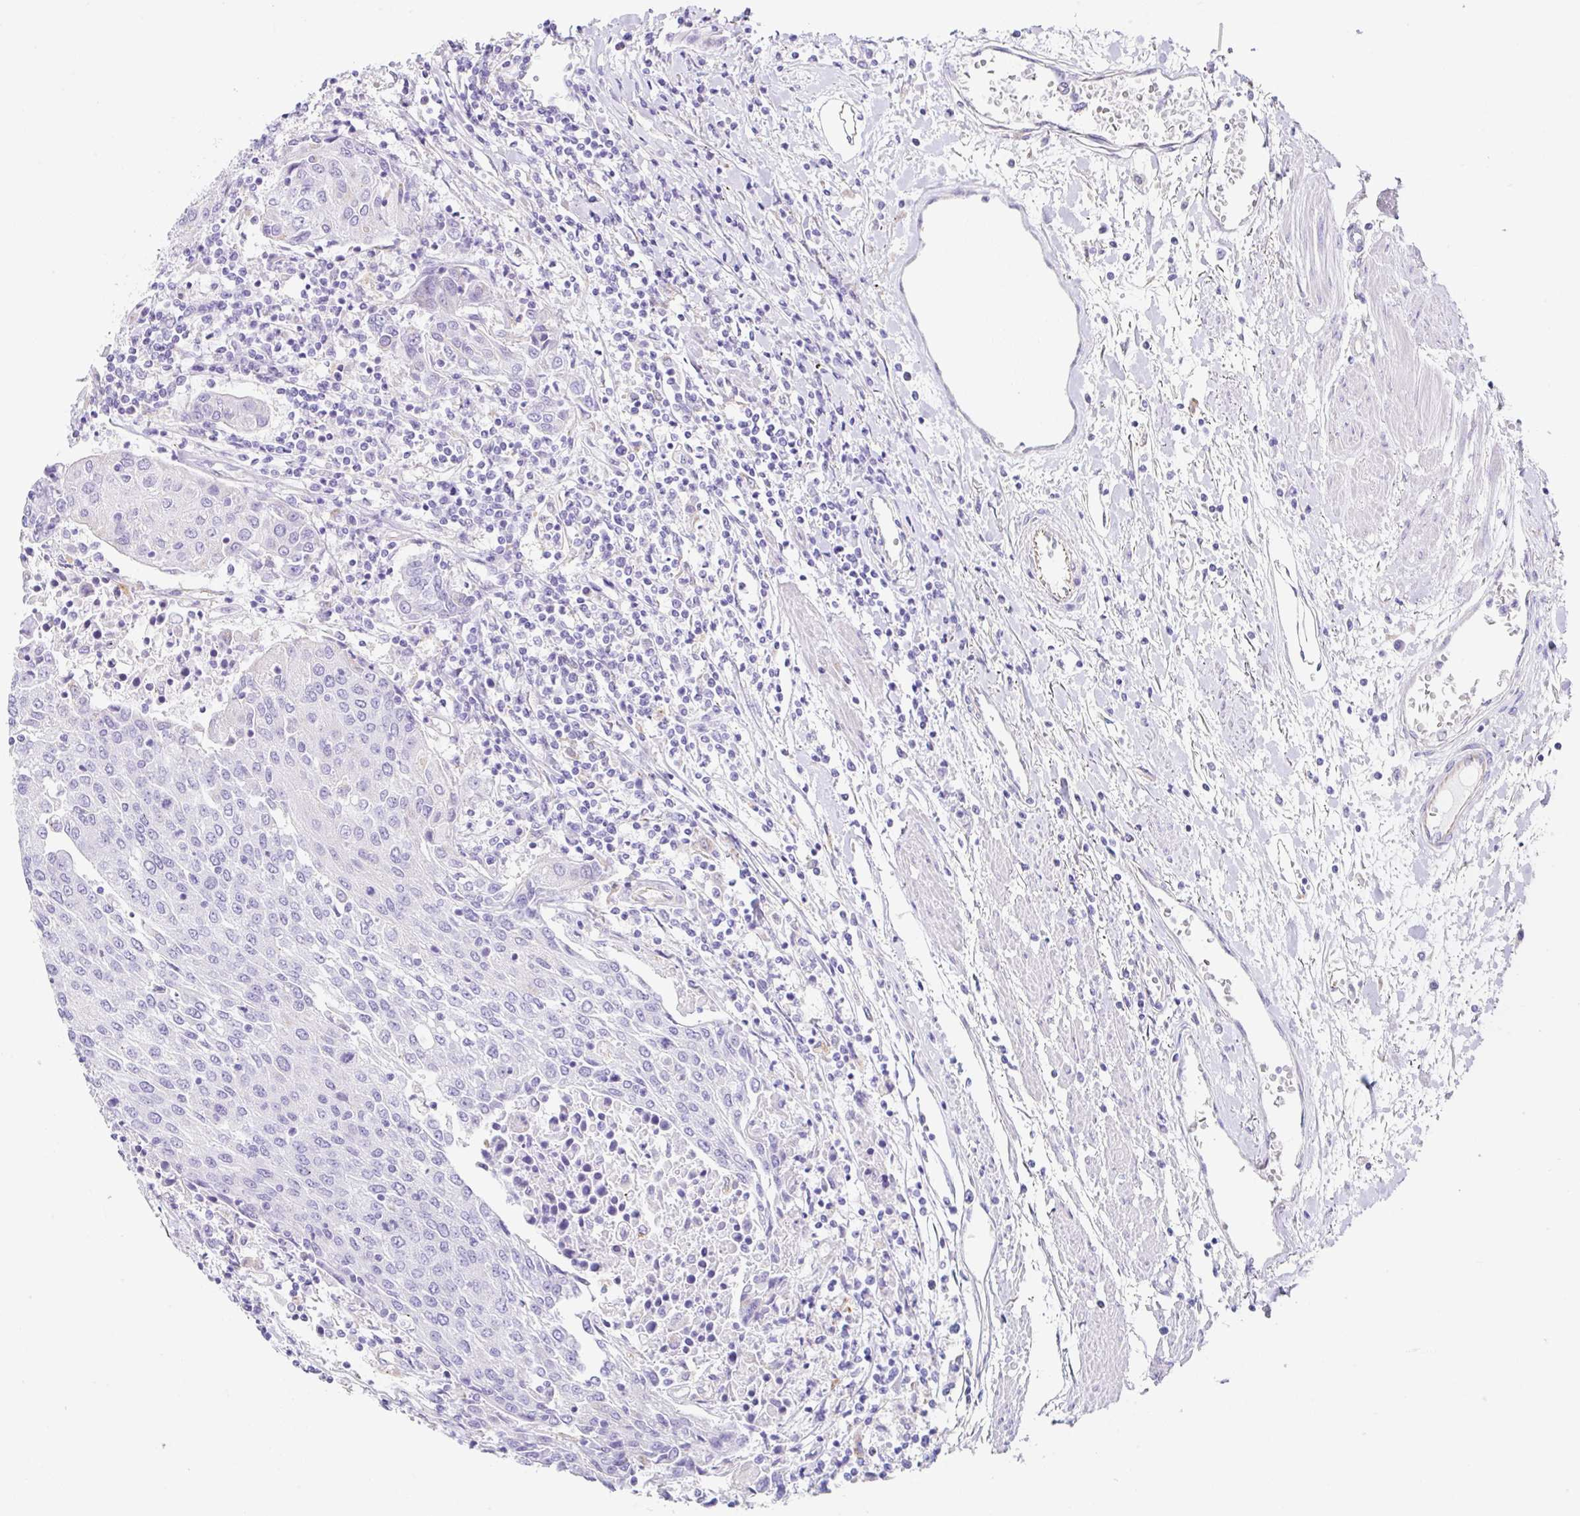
{"staining": {"intensity": "negative", "quantity": "none", "location": "none"}, "tissue": "urothelial cancer", "cell_type": "Tumor cells", "image_type": "cancer", "snomed": [{"axis": "morphology", "description": "Urothelial carcinoma, High grade"}, {"axis": "topography", "description": "Urinary bladder"}], "caption": "Immunohistochemistry image of neoplastic tissue: human urothelial carcinoma (high-grade) stained with DAB demonstrates no significant protein positivity in tumor cells.", "gene": "DKK4", "patient": {"sex": "female", "age": 85}}